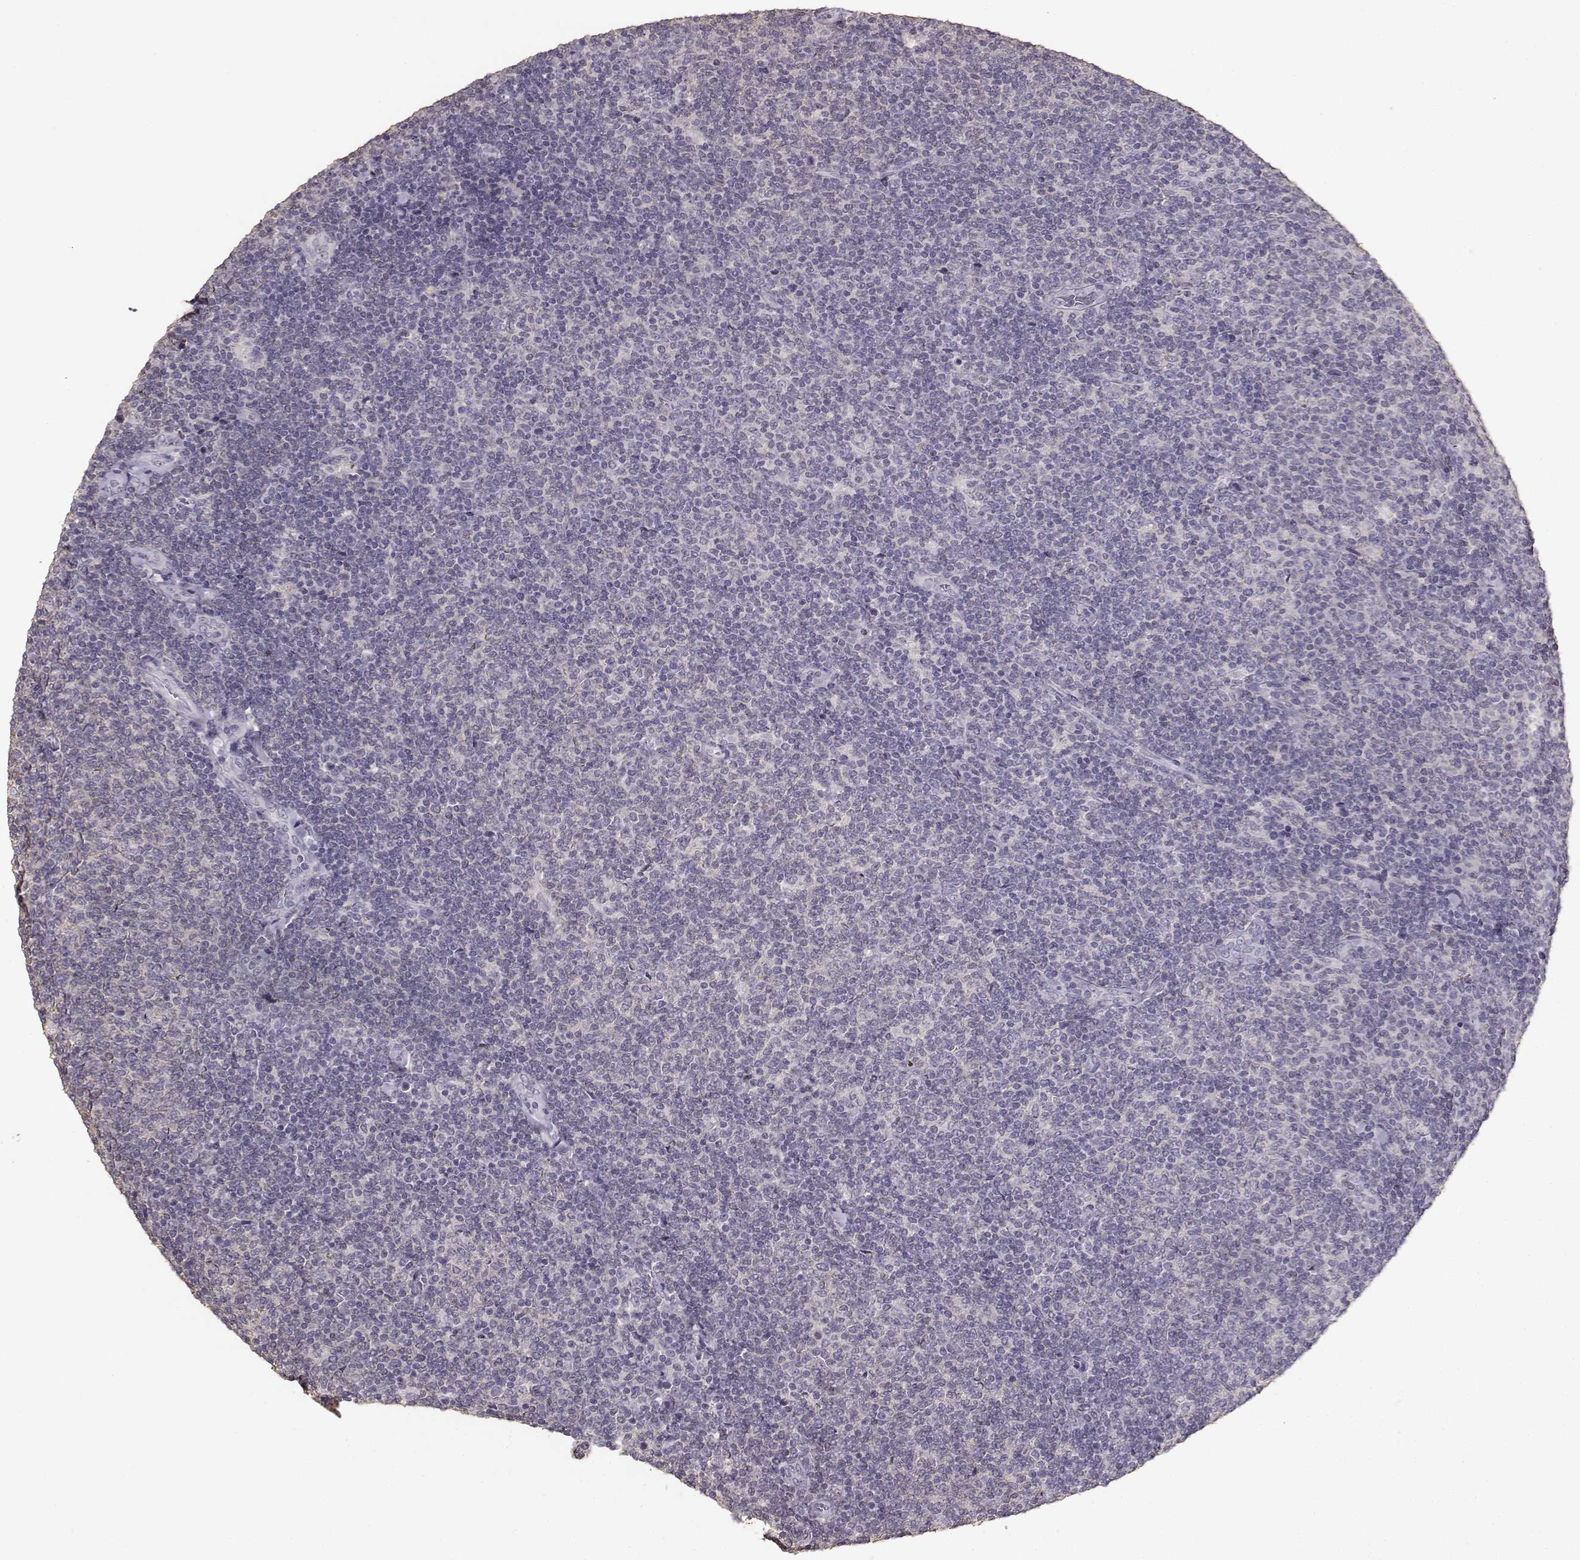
{"staining": {"intensity": "negative", "quantity": "none", "location": "none"}, "tissue": "lymphoma", "cell_type": "Tumor cells", "image_type": "cancer", "snomed": [{"axis": "morphology", "description": "Malignant lymphoma, non-Hodgkin's type, Low grade"}, {"axis": "topography", "description": "Lymph node"}], "caption": "The micrograph displays no significant staining in tumor cells of malignant lymphoma, non-Hodgkin's type (low-grade). The staining was performed using DAB (3,3'-diaminobenzidine) to visualize the protein expression in brown, while the nuclei were stained in blue with hematoxylin (Magnification: 20x).", "gene": "UROC1", "patient": {"sex": "male", "age": 52}}